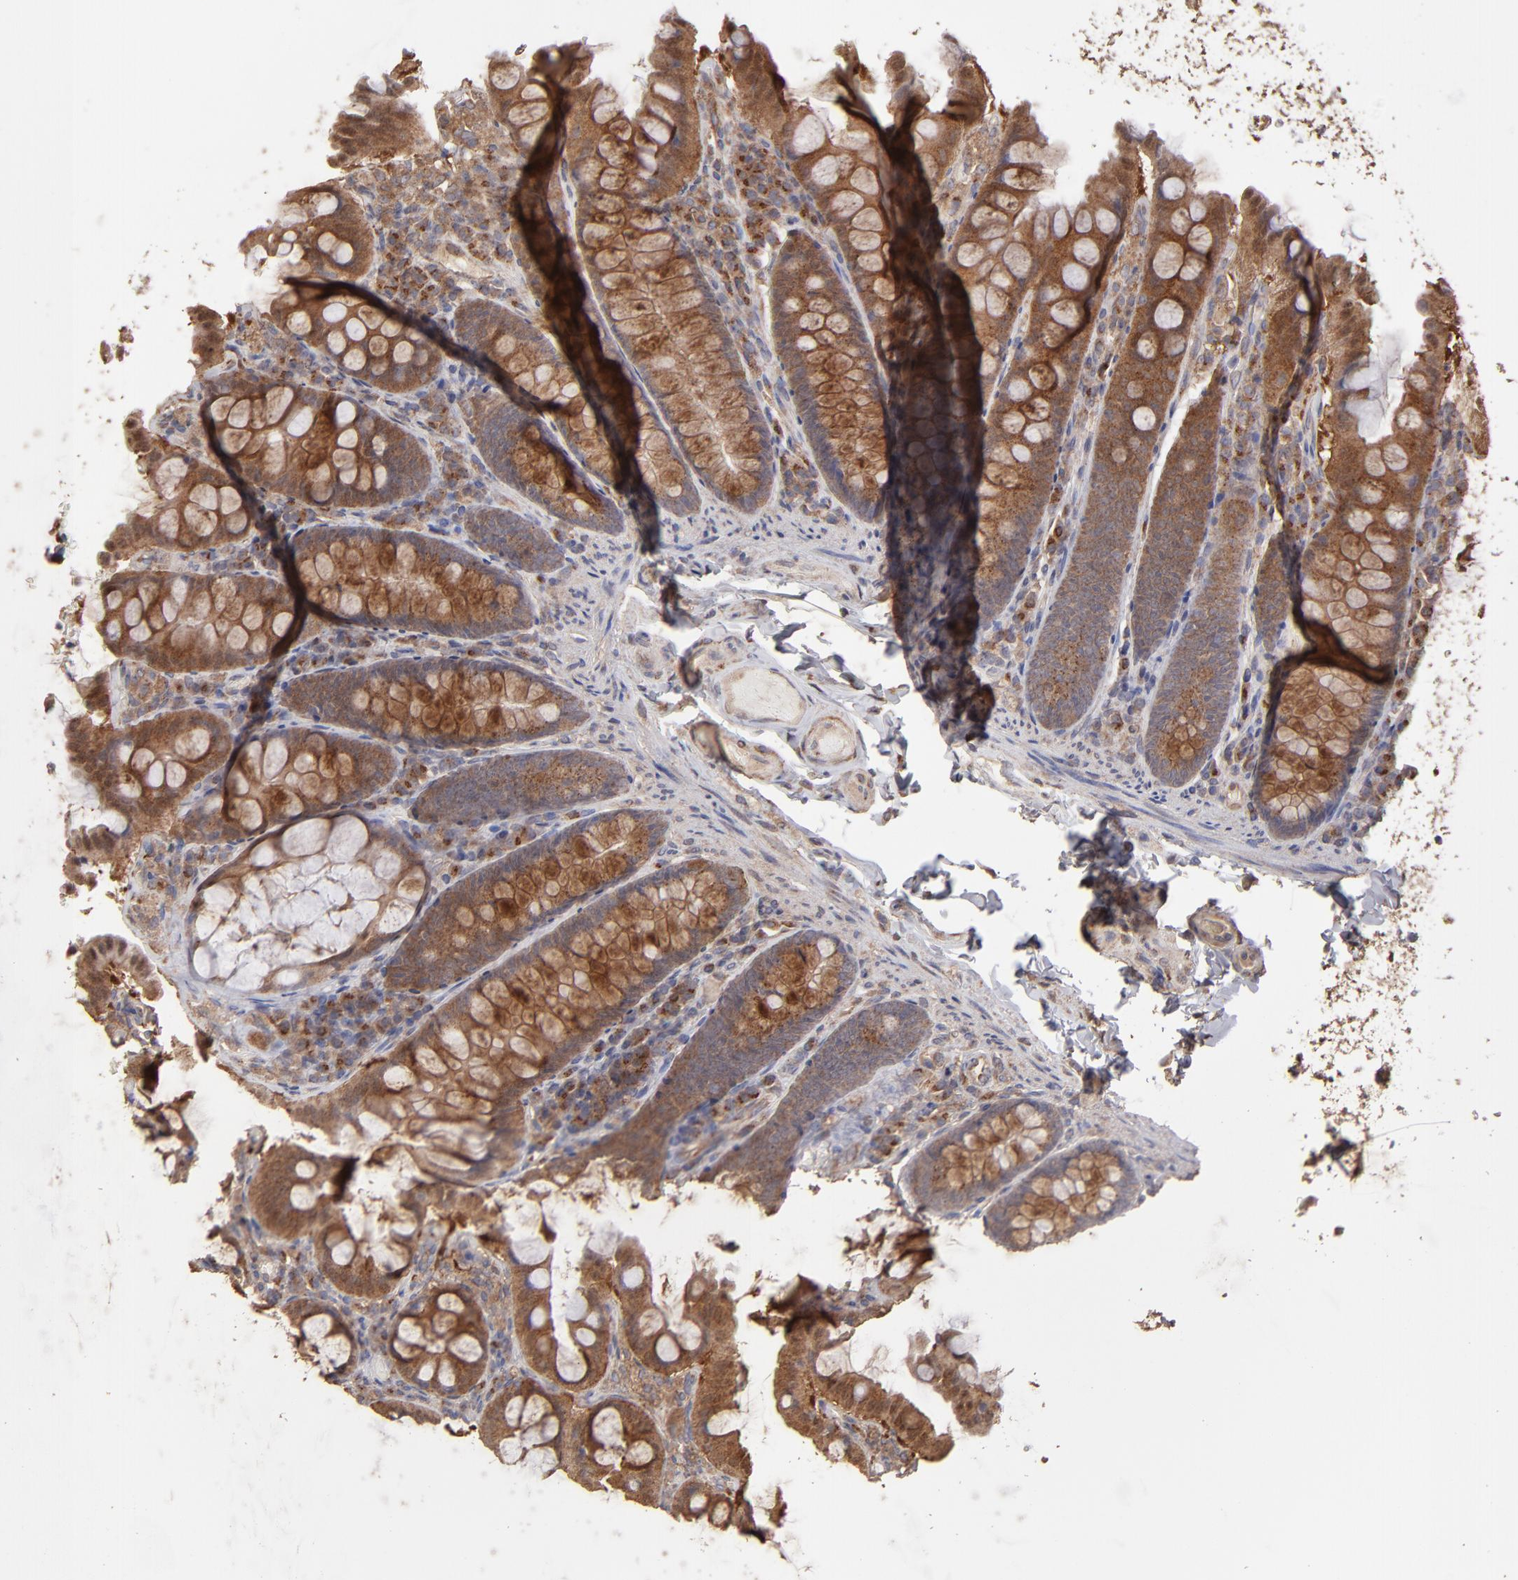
{"staining": {"intensity": "weak", "quantity": ">75%", "location": "cytoplasmic/membranous"}, "tissue": "colon", "cell_type": "Endothelial cells", "image_type": "normal", "snomed": [{"axis": "morphology", "description": "Normal tissue, NOS"}, {"axis": "topography", "description": "Colon"}], "caption": "IHC (DAB (3,3'-diaminobenzidine)) staining of normal colon exhibits weak cytoplasmic/membranous protein positivity in approximately >75% of endothelial cells. (IHC, brightfield microscopy, high magnification).", "gene": "MMP2", "patient": {"sex": "female", "age": 61}}